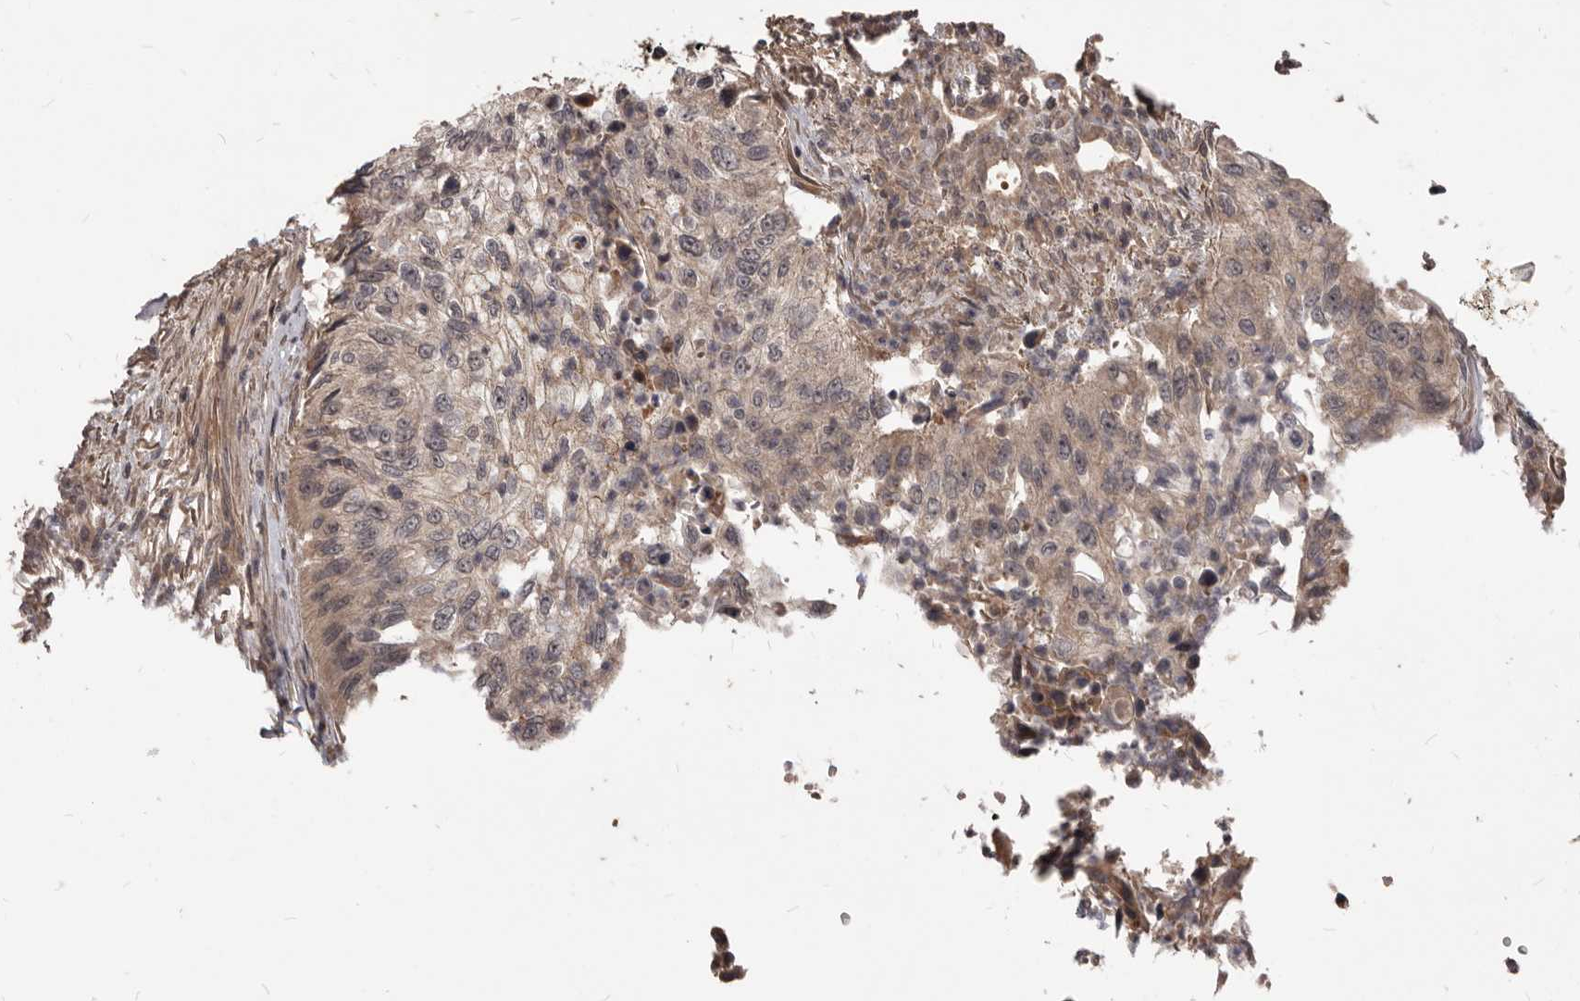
{"staining": {"intensity": "weak", "quantity": "25%-75%", "location": "cytoplasmic/membranous"}, "tissue": "urothelial cancer", "cell_type": "Tumor cells", "image_type": "cancer", "snomed": [{"axis": "morphology", "description": "Urothelial carcinoma, High grade"}, {"axis": "topography", "description": "Urinary bladder"}], "caption": "A brown stain labels weak cytoplasmic/membranous staining of a protein in urothelial cancer tumor cells. The staining was performed using DAB (3,3'-diaminobenzidine), with brown indicating positive protein expression. Nuclei are stained blue with hematoxylin.", "gene": "GABPB2", "patient": {"sex": "female", "age": 60}}